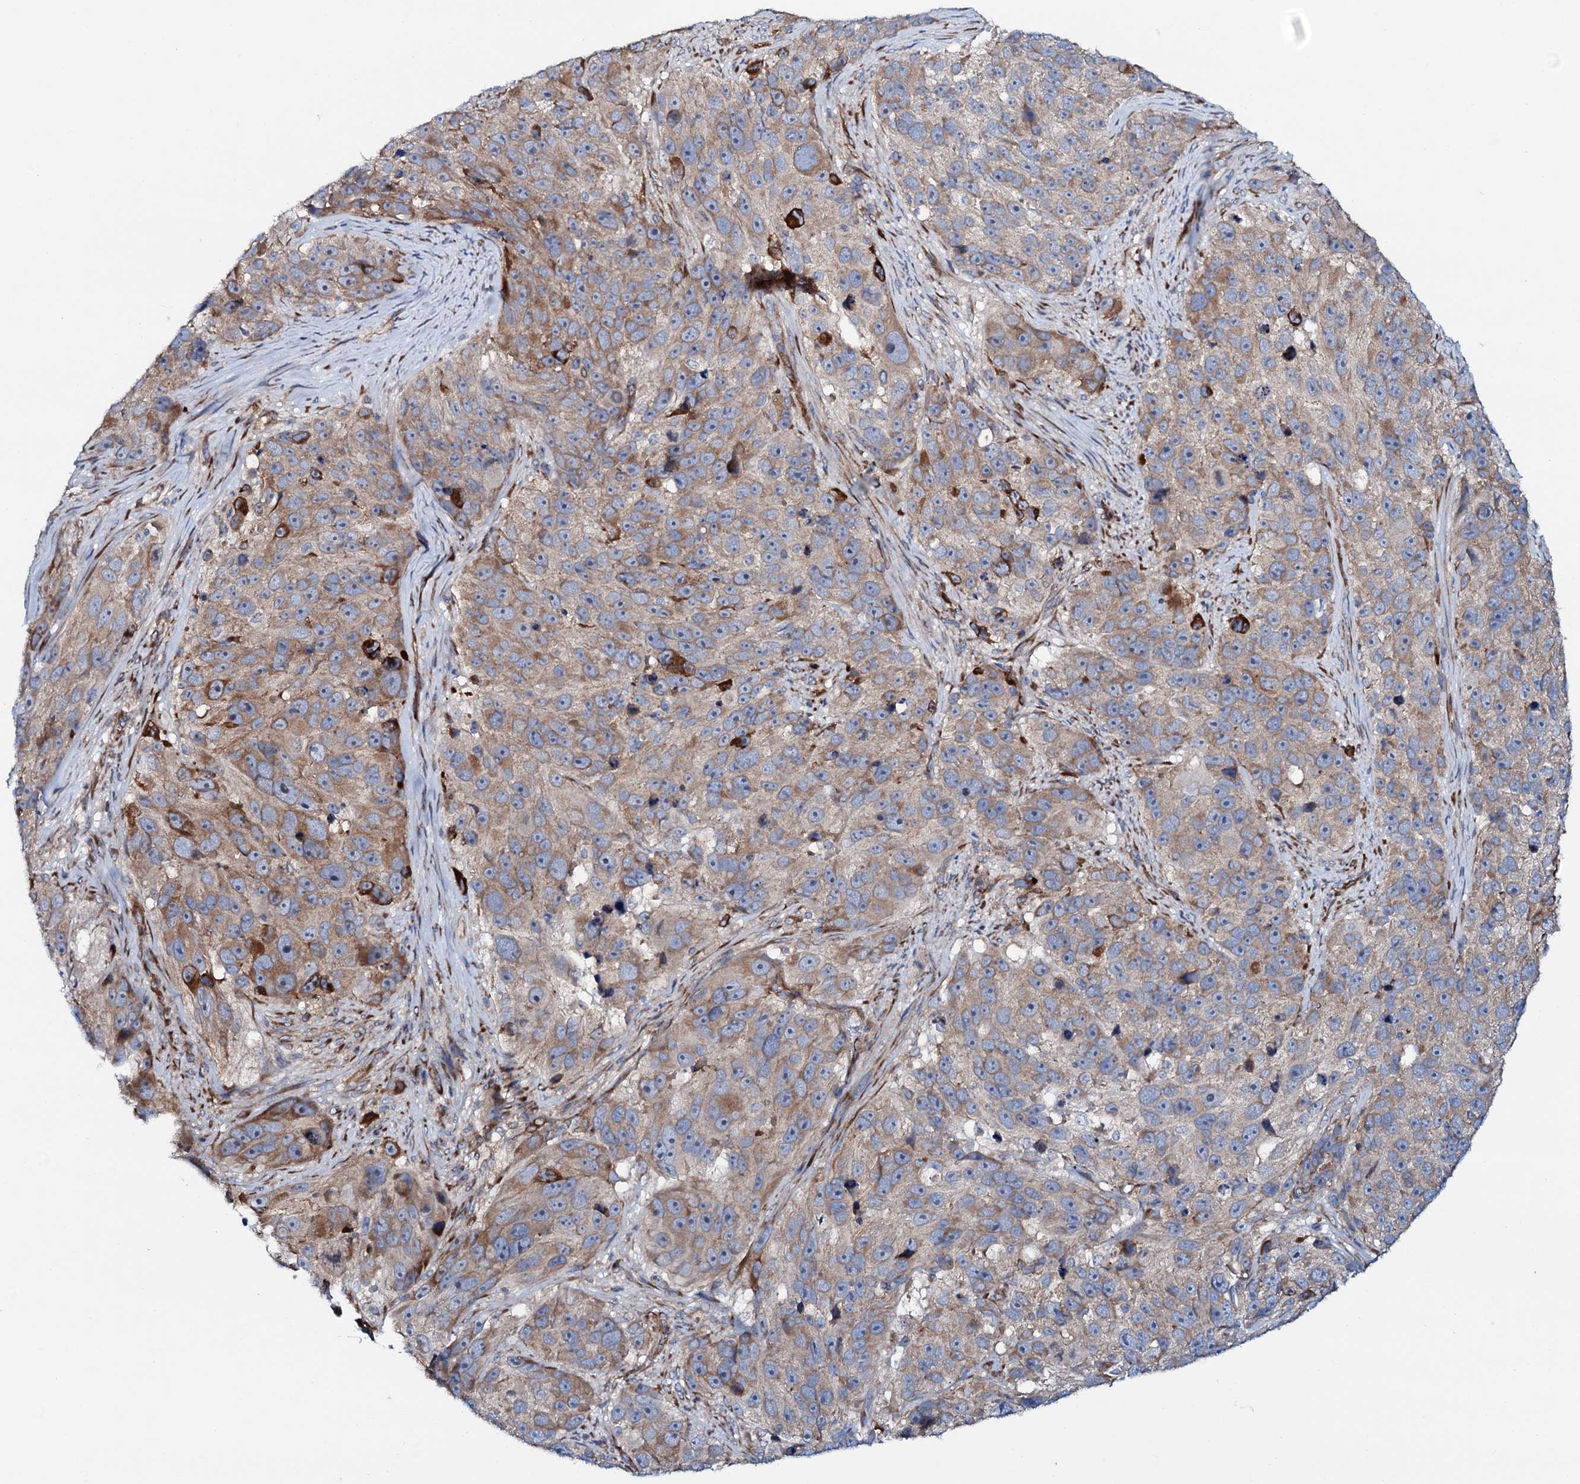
{"staining": {"intensity": "moderate", "quantity": "25%-75%", "location": "cytoplasmic/membranous"}, "tissue": "melanoma", "cell_type": "Tumor cells", "image_type": "cancer", "snomed": [{"axis": "morphology", "description": "Malignant melanoma, NOS"}, {"axis": "topography", "description": "Skin"}], "caption": "Immunohistochemical staining of melanoma exhibits medium levels of moderate cytoplasmic/membranous protein expression in approximately 25%-75% of tumor cells. Immunohistochemistry (ihc) stains the protein of interest in brown and the nuclei are stained blue.", "gene": "STARD13", "patient": {"sex": "male", "age": 84}}